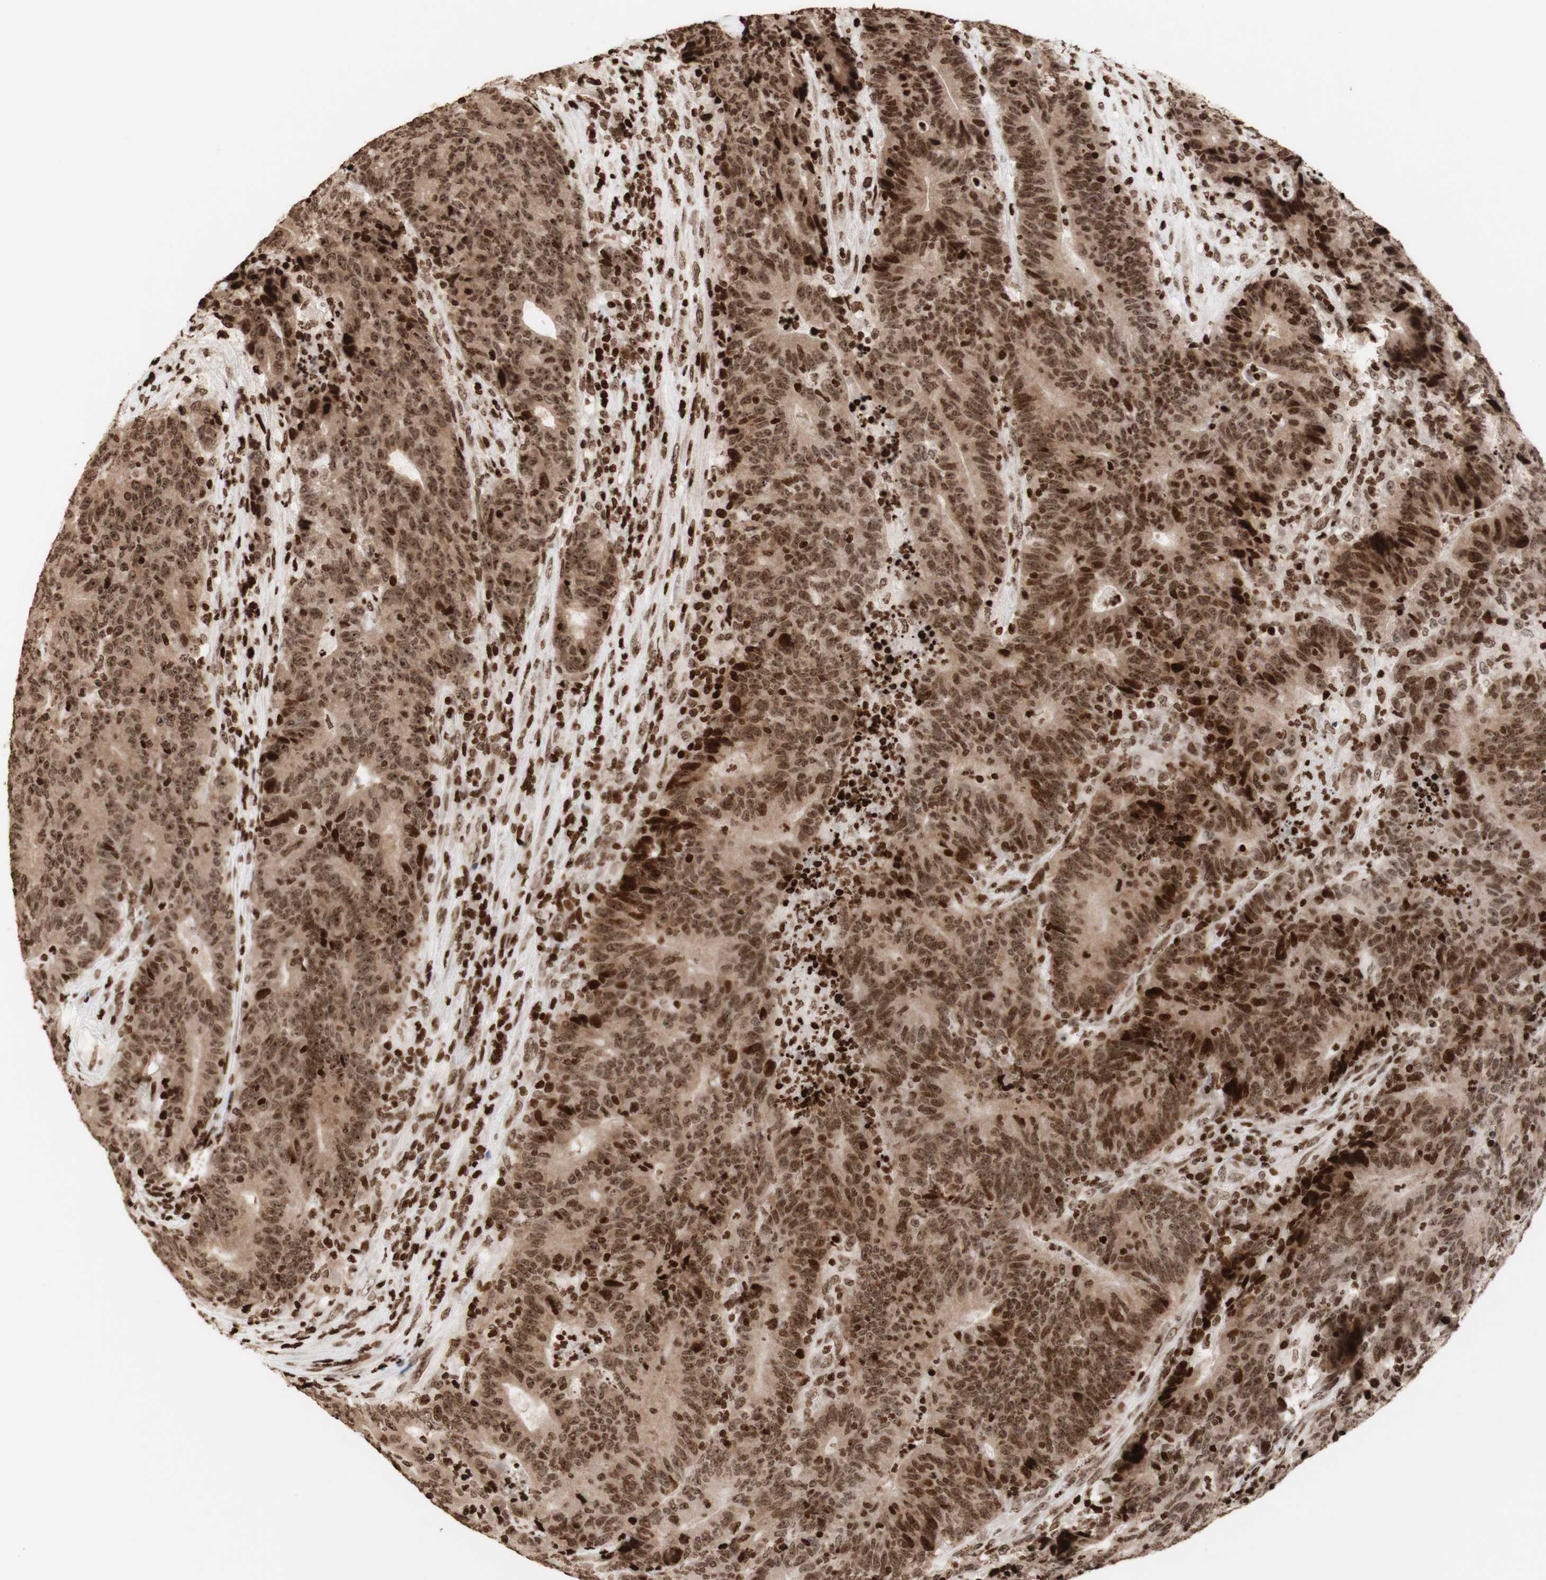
{"staining": {"intensity": "strong", "quantity": ">75%", "location": "nuclear"}, "tissue": "colorectal cancer", "cell_type": "Tumor cells", "image_type": "cancer", "snomed": [{"axis": "morphology", "description": "Normal tissue, NOS"}, {"axis": "morphology", "description": "Adenocarcinoma, NOS"}, {"axis": "topography", "description": "Colon"}], "caption": "DAB (3,3'-diaminobenzidine) immunohistochemical staining of human colorectal cancer (adenocarcinoma) demonstrates strong nuclear protein staining in about >75% of tumor cells.", "gene": "NCAPD2", "patient": {"sex": "female", "age": 75}}